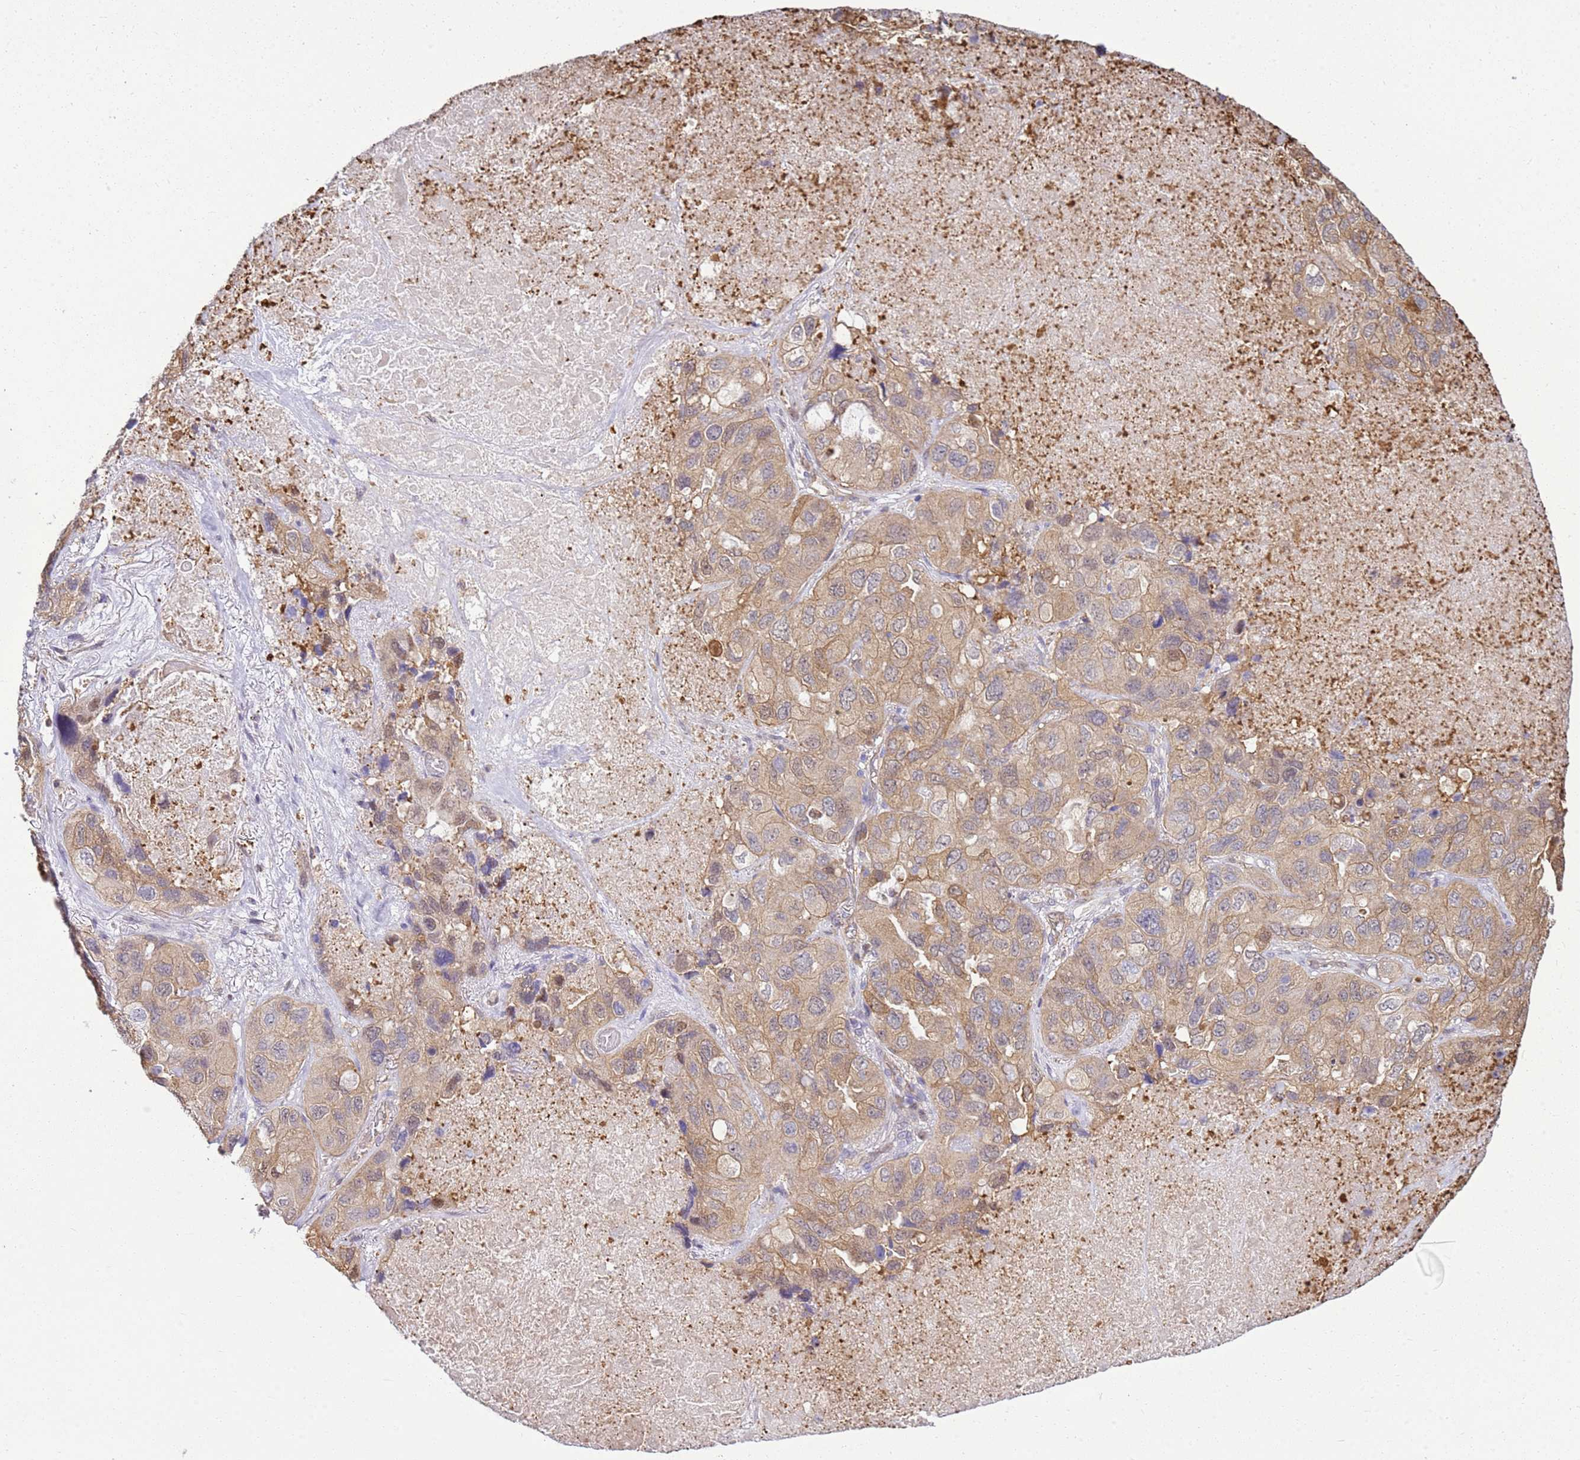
{"staining": {"intensity": "weak", "quantity": ">75%", "location": "cytoplasmic/membranous"}, "tissue": "lung cancer", "cell_type": "Tumor cells", "image_type": "cancer", "snomed": [{"axis": "morphology", "description": "Squamous cell carcinoma, NOS"}, {"axis": "topography", "description": "Lung"}], "caption": "A low amount of weak cytoplasmic/membranous positivity is seen in about >75% of tumor cells in squamous cell carcinoma (lung) tissue.", "gene": "YWHAE", "patient": {"sex": "female", "age": 73}}